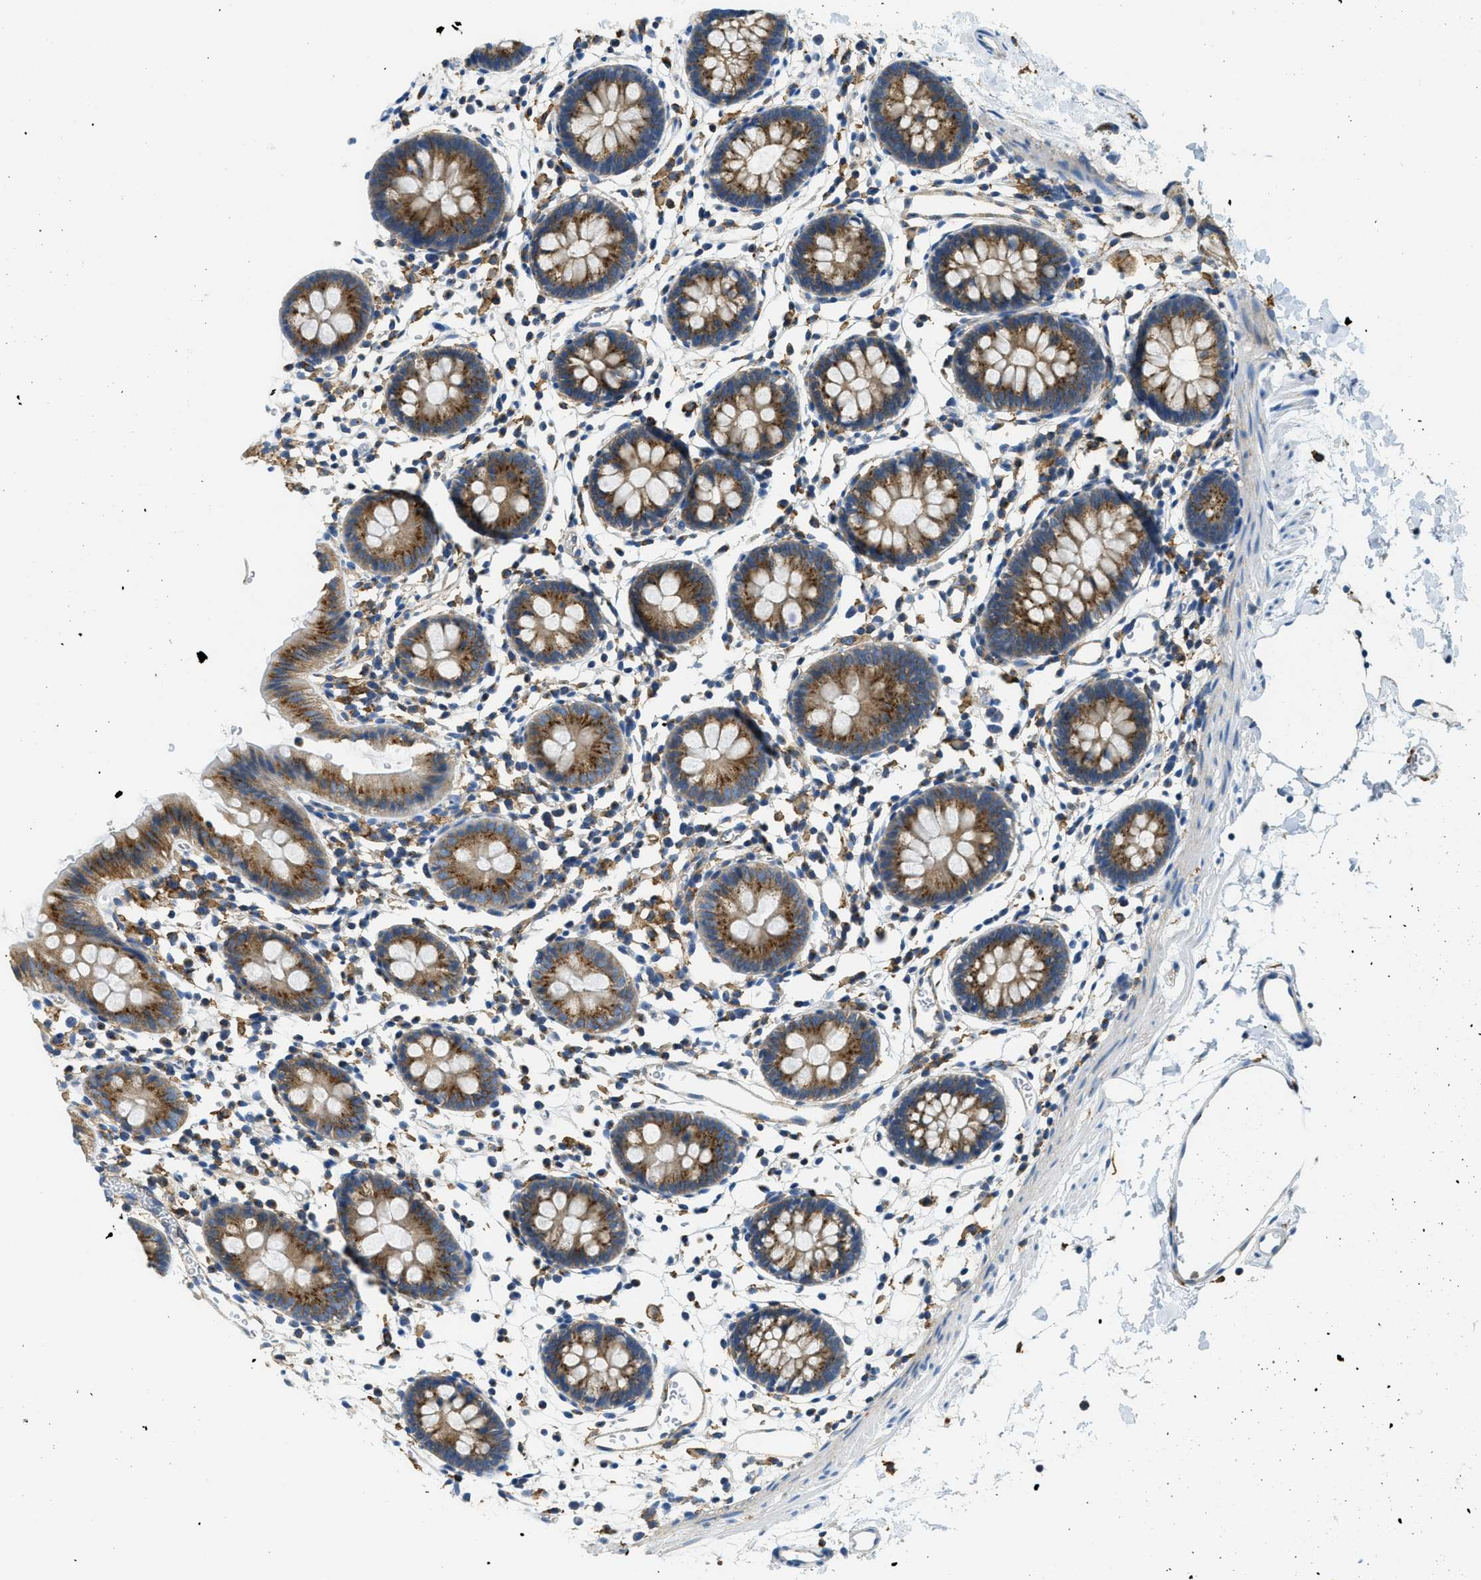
{"staining": {"intensity": "moderate", "quantity": "25%-75%", "location": "cytoplasmic/membranous"}, "tissue": "colon", "cell_type": "Endothelial cells", "image_type": "normal", "snomed": [{"axis": "morphology", "description": "Normal tissue, NOS"}, {"axis": "topography", "description": "Colon"}], "caption": "Moderate cytoplasmic/membranous positivity for a protein is present in about 25%-75% of endothelial cells of benign colon using immunohistochemistry.", "gene": "AP2B1", "patient": {"sex": "male", "age": 14}}